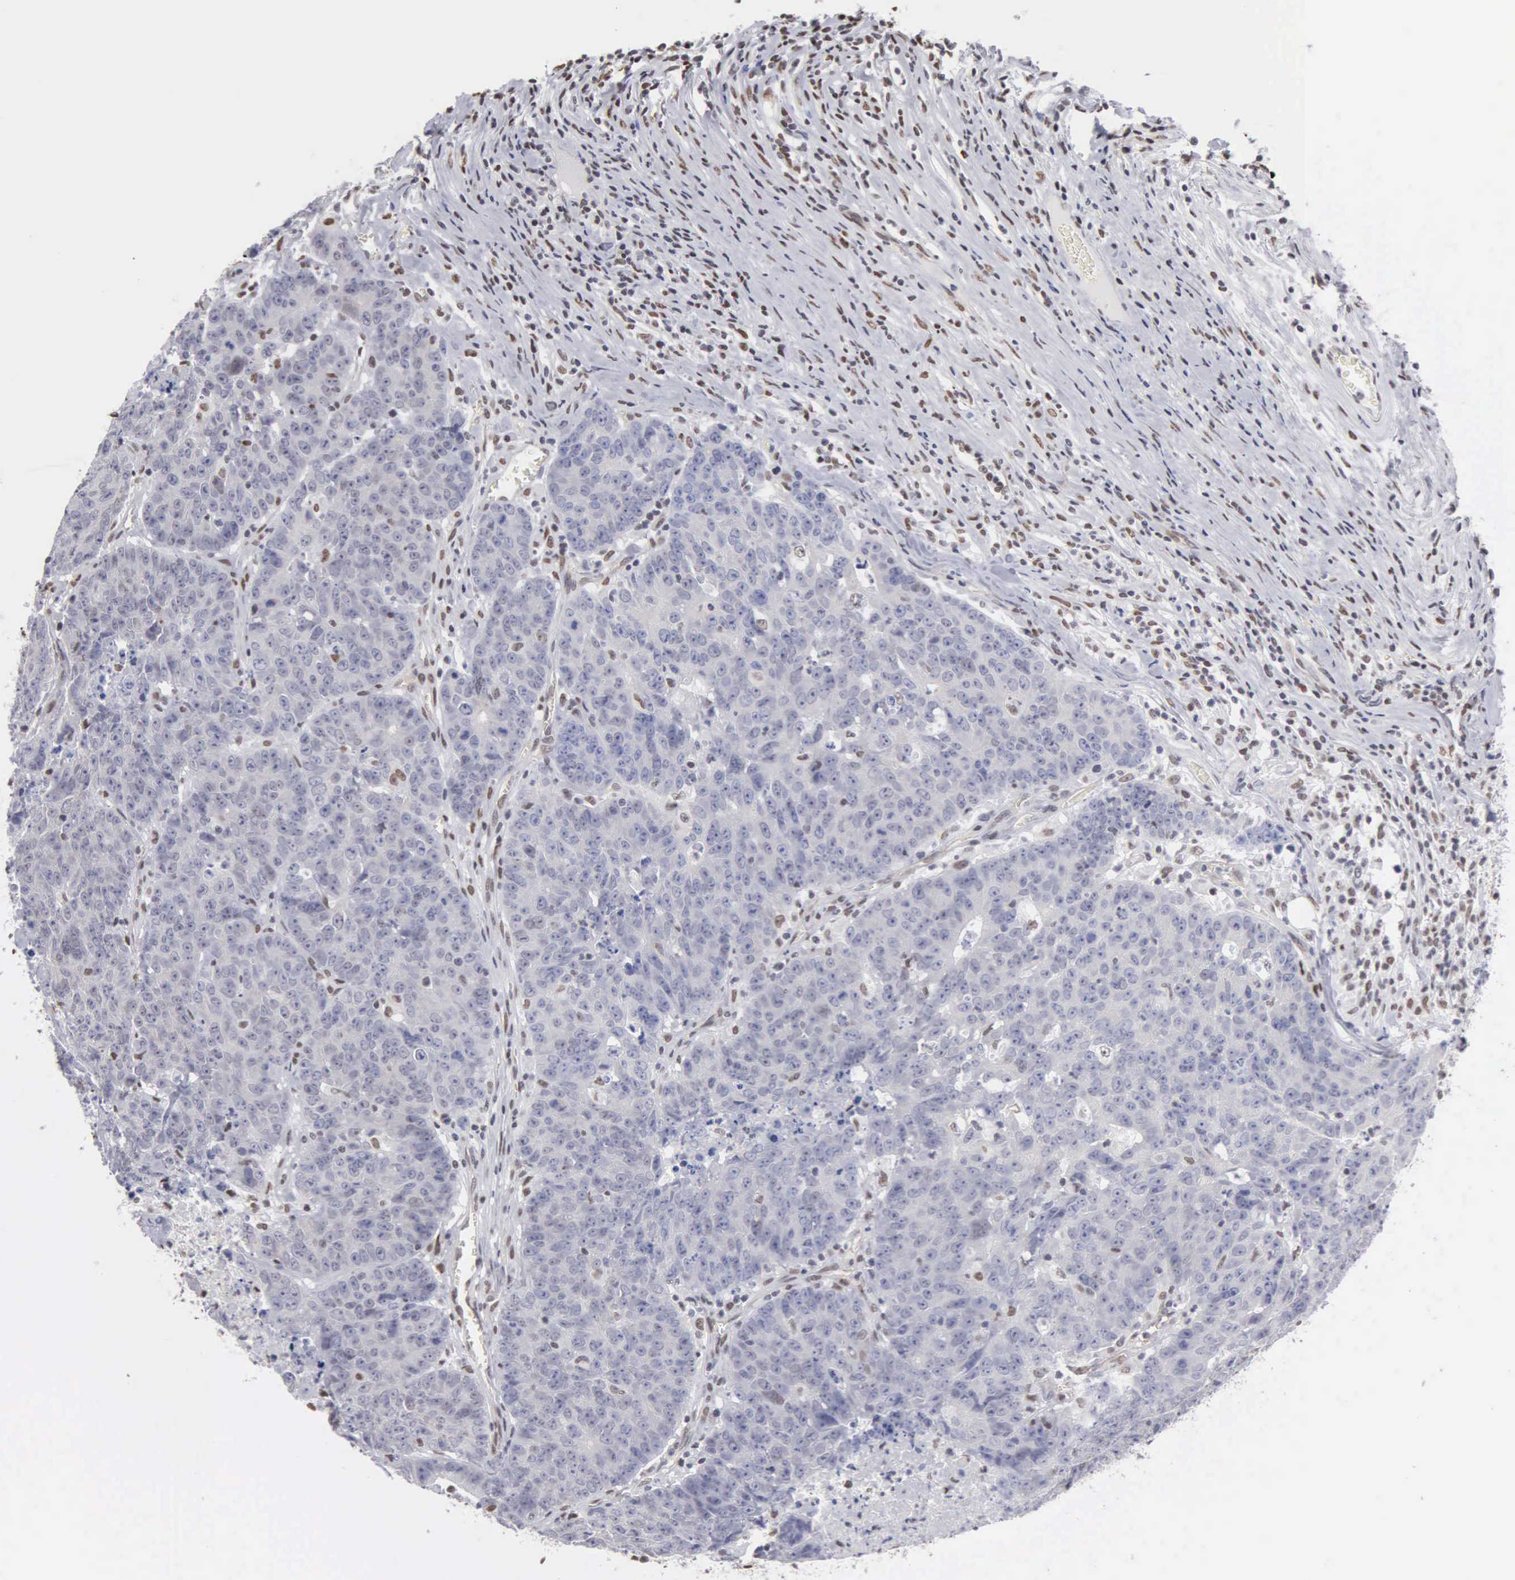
{"staining": {"intensity": "moderate", "quantity": "<25%", "location": "nuclear"}, "tissue": "colorectal cancer", "cell_type": "Tumor cells", "image_type": "cancer", "snomed": [{"axis": "morphology", "description": "Adenocarcinoma, NOS"}, {"axis": "topography", "description": "Colon"}], "caption": "Protein staining demonstrates moderate nuclear expression in about <25% of tumor cells in colorectal cancer (adenocarcinoma).", "gene": "CCNG1", "patient": {"sex": "female", "age": 53}}